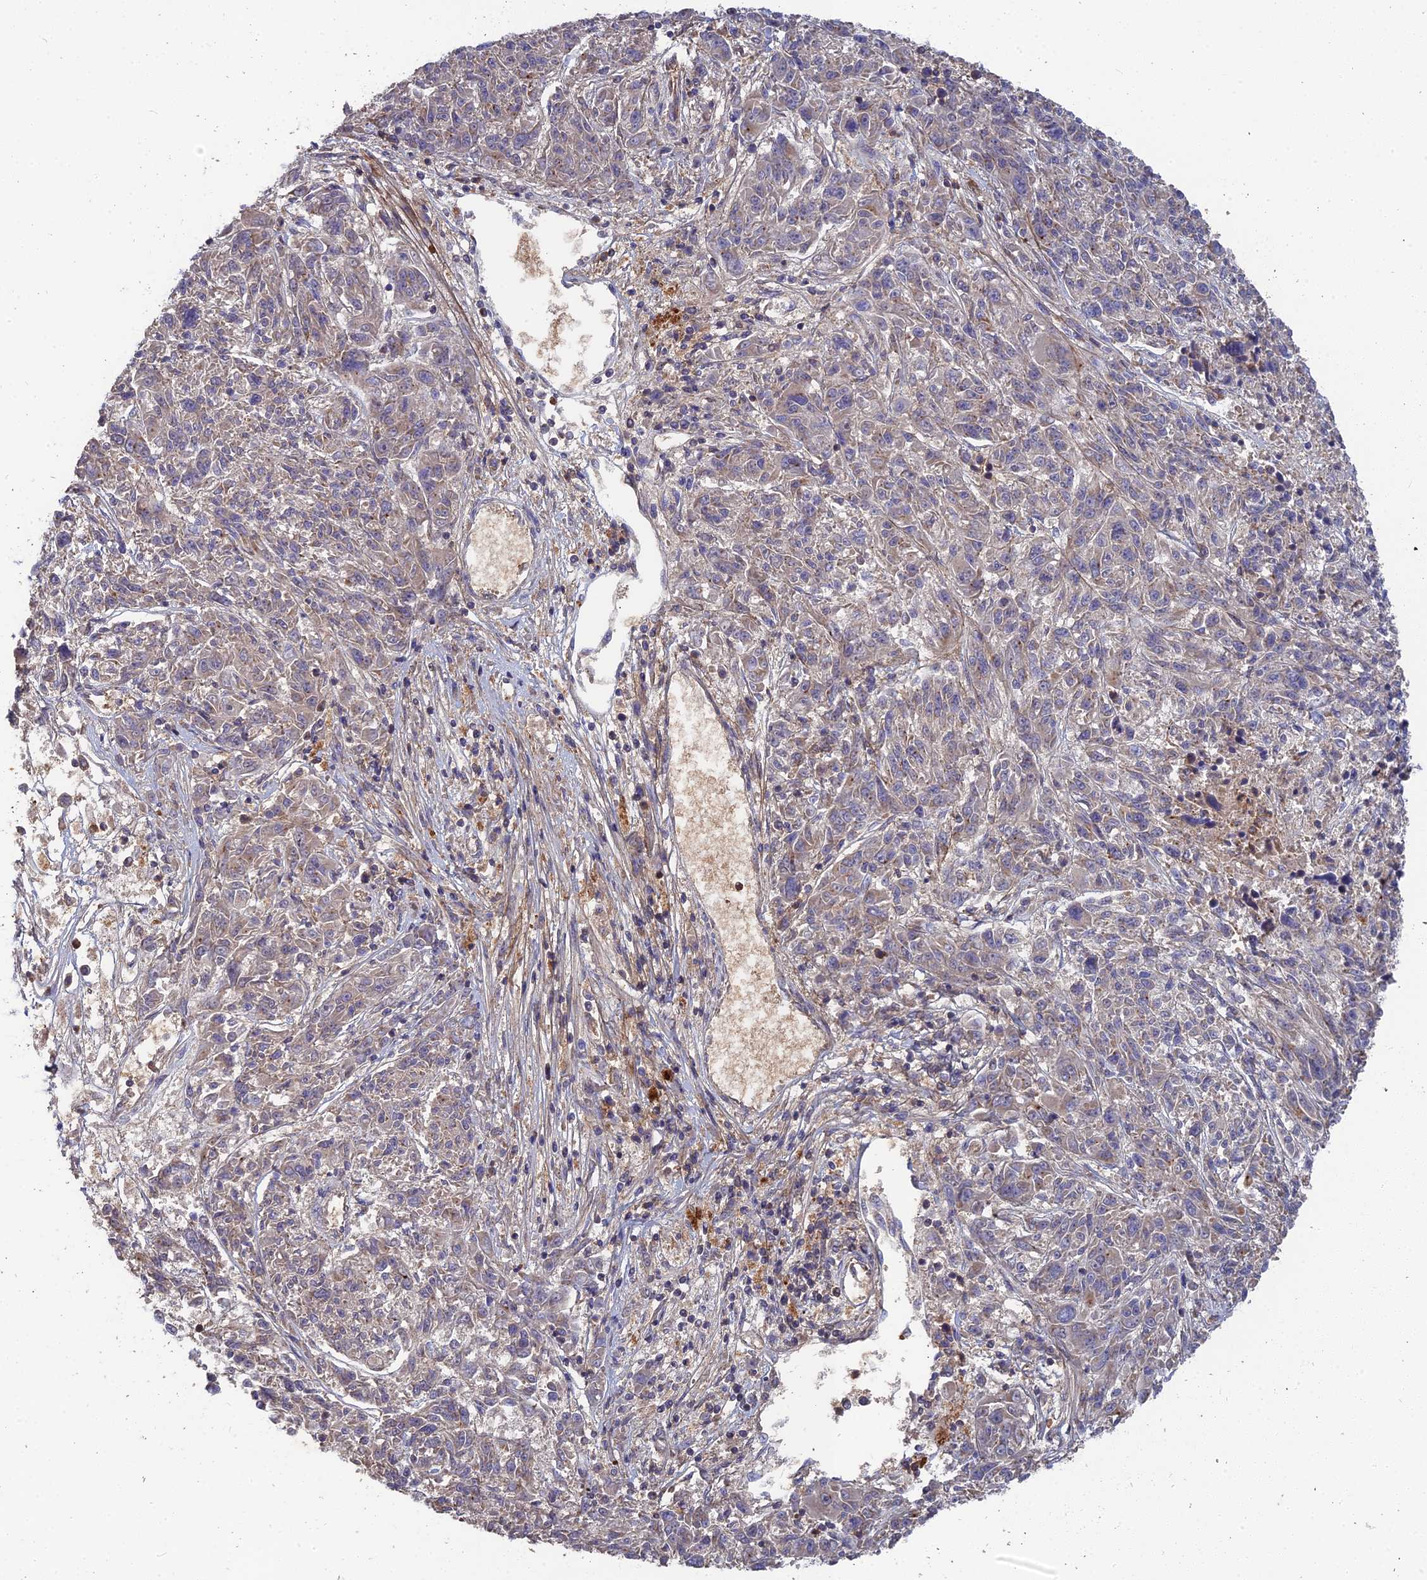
{"staining": {"intensity": "weak", "quantity": "<25%", "location": "cytoplasmic/membranous"}, "tissue": "melanoma", "cell_type": "Tumor cells", "image_type": "cancer", "snomed": [{"axis": "morphology", "description": "Malignant melanoma, NOS"}, {"axis": "topography", "description": "Skin"}], "caption": "Immunohistochemical staining of malignant melanoma shows no significant positivity in tumor cells.", "gene": "RPIA", "patient": {"sex": "male", "age": 53}}